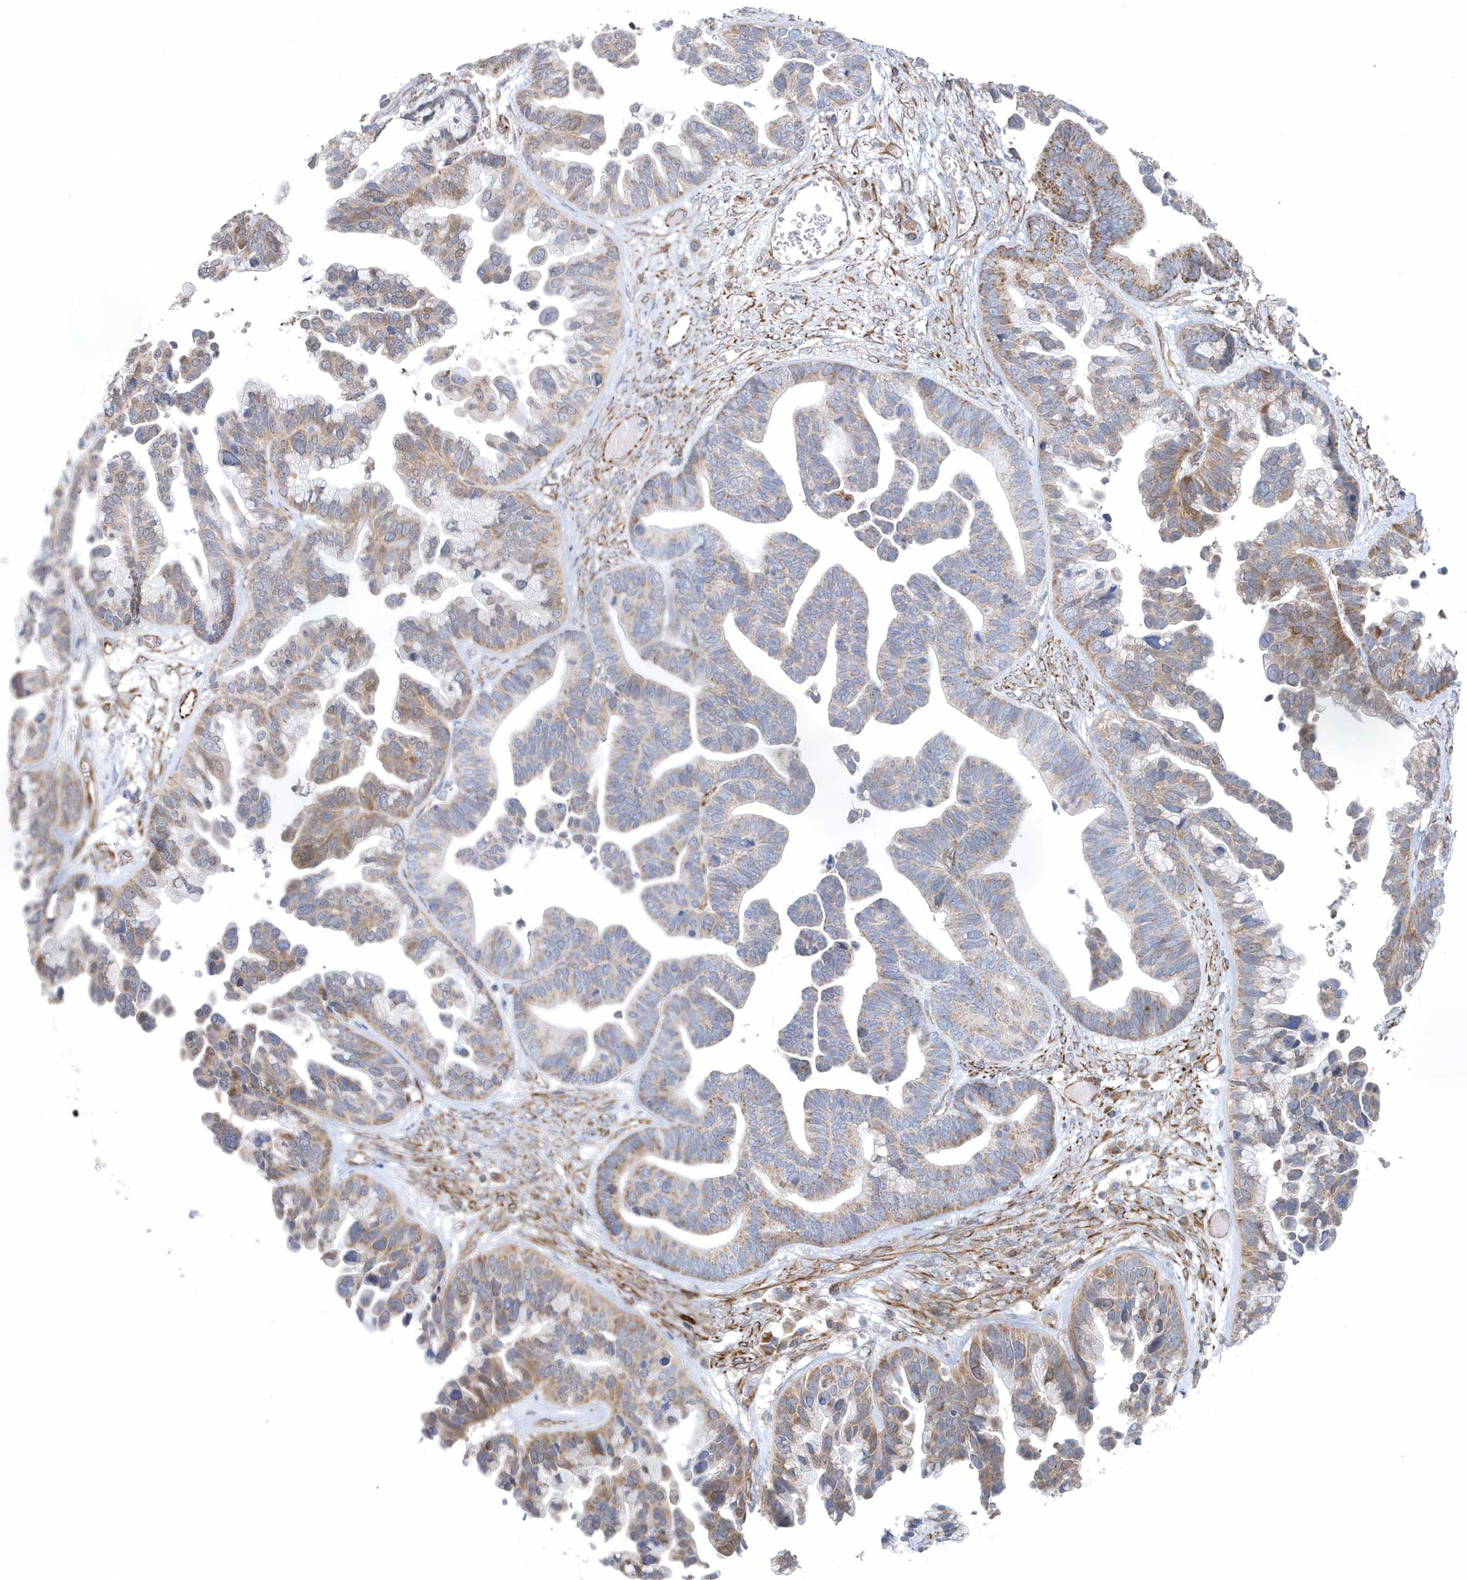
{"staining": {"intensity": "moderate", "quantity": "<25%", "location": "cytoplasmic/membranous"}, "tissue": "ovarian cancer", "cell_type": "Tumor cells", "image_type": "cancer", "snomed": [{"axis": "morphology", "description": "Cystadenocarcinoma, serous, NOS"}, {"axis": "topography", "description": "Ovary"}], "caption": "A low amount of moderate cytoplasmic/membranous expression is seen in approximately <25% of tumor cells in serous cystadenocarcinoma (ovarian) tissue.", "gene": "GPR152", "patient": {"sex": "female", "age": 56}}